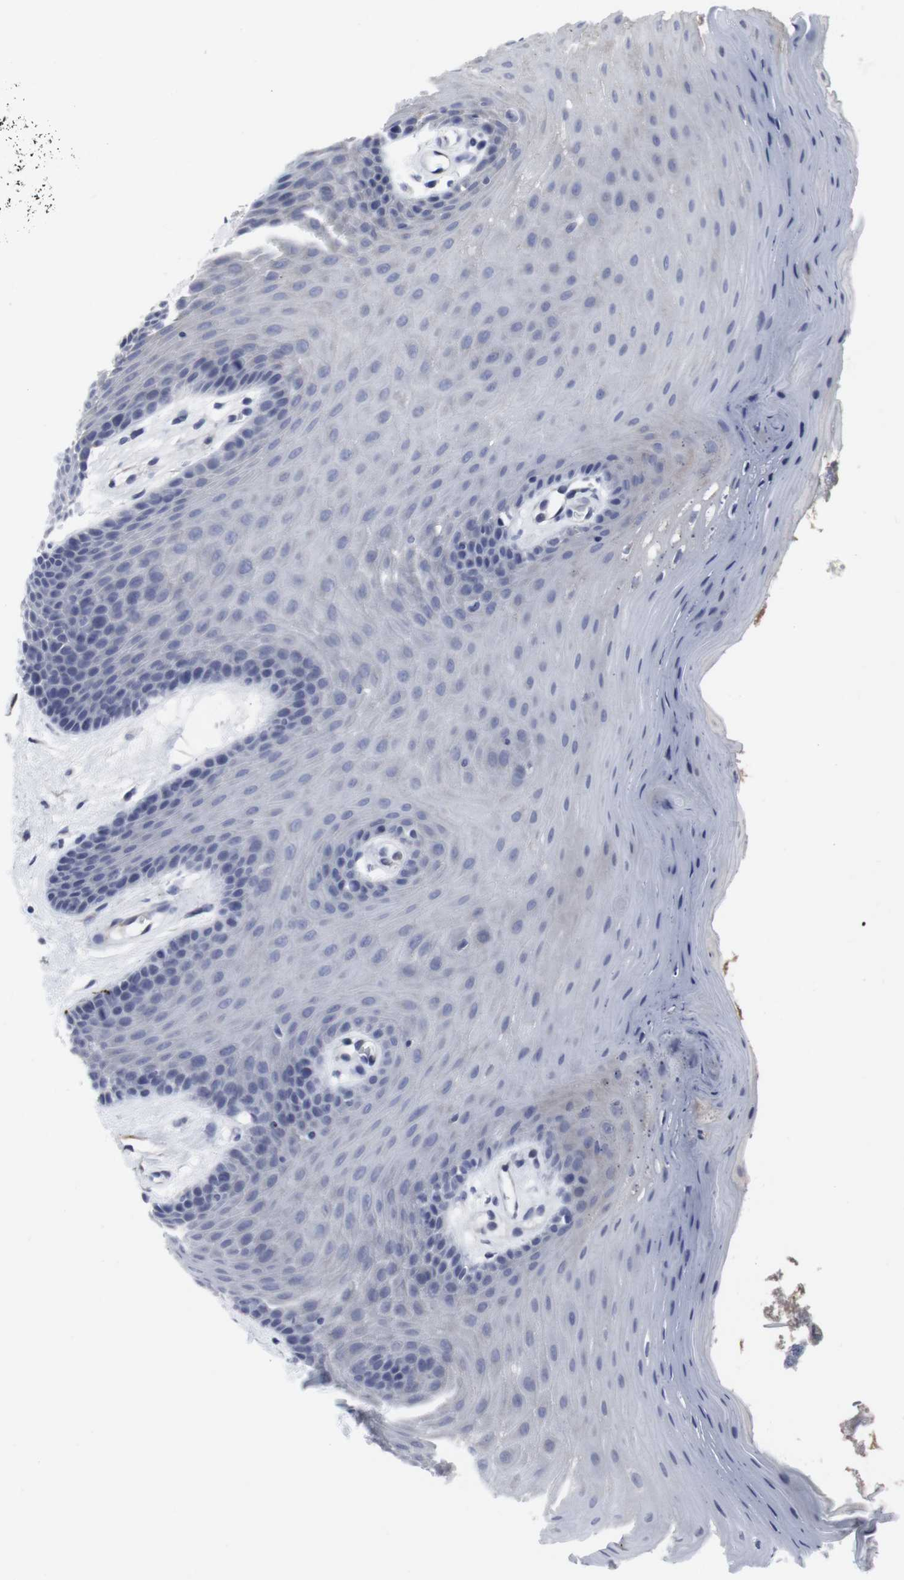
{"staining": {"intensity": "negative", "quantity": "none", "location": "none"}, "tissue": "oral mucosa", "cell_type": "Squamous epithelial cells", "image_type": "normal", "snomed": [{"axis": "morphology", "description": "Normal tissue, NOS"}, {"axis": "morphology", "description": "Squamous cell carcinoma, NOS"}, {"axis": "topography", "description": "Skeletal muscle"}, {"axis": "topography", "description": "Adipose tissue"}, {"axis": "topography", "description": "Vascular tissue"}, {"axis": "topography", "description": "Oral tissue"}, {"axis": "topography", "description": "Peripheral nerve tissue"}, {"axis": "topography", "description": "Head-Neck"}], "caption": "Oral mucosa was stained to show a protein in brown. There is no significant staining in squamous epithelial cells. (DAB IHC, high magnification).", "gene": "SNCG", "patient": {"sex": "male", "age": 71}}